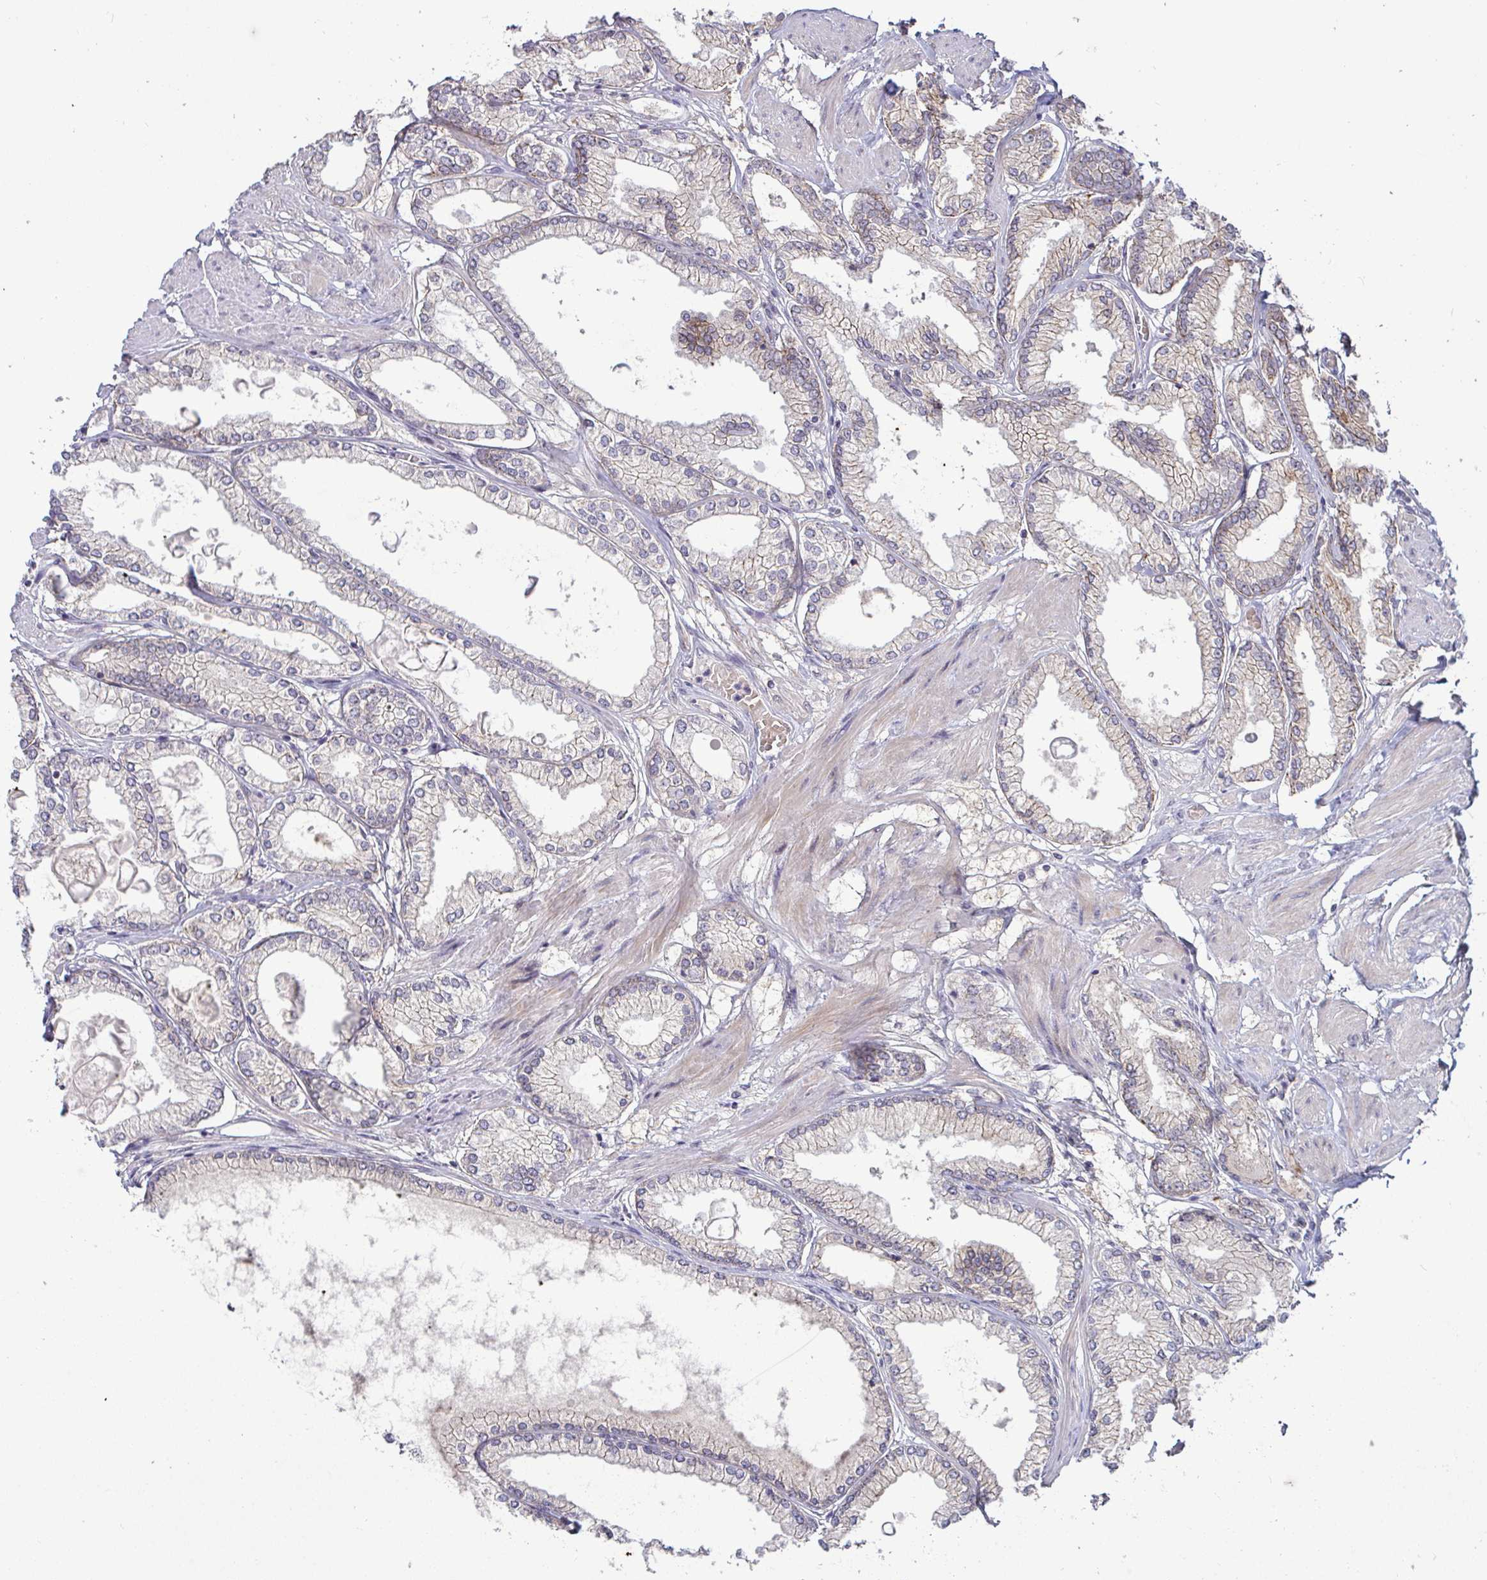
{"staining": {"intensity": "weak", "quantity": "<25%", "location": "cytoplasmic/membranous"}, "tissue": "prostate cancer", "cell_type": "Tumor cells", "image_type": "cancer", "snomed": [{"axis": "morphology", "description": "Adenocarcinoma, High grade"}, {"axis": "topography", "description": "Prostate"}], "caption": "Protein analysis of high-grade adenocarcinoma (prostate) exhibits no significant expression in tumor cells.", "gene": "GSTM1", "patient": {"sex": "male", "age": 68}}